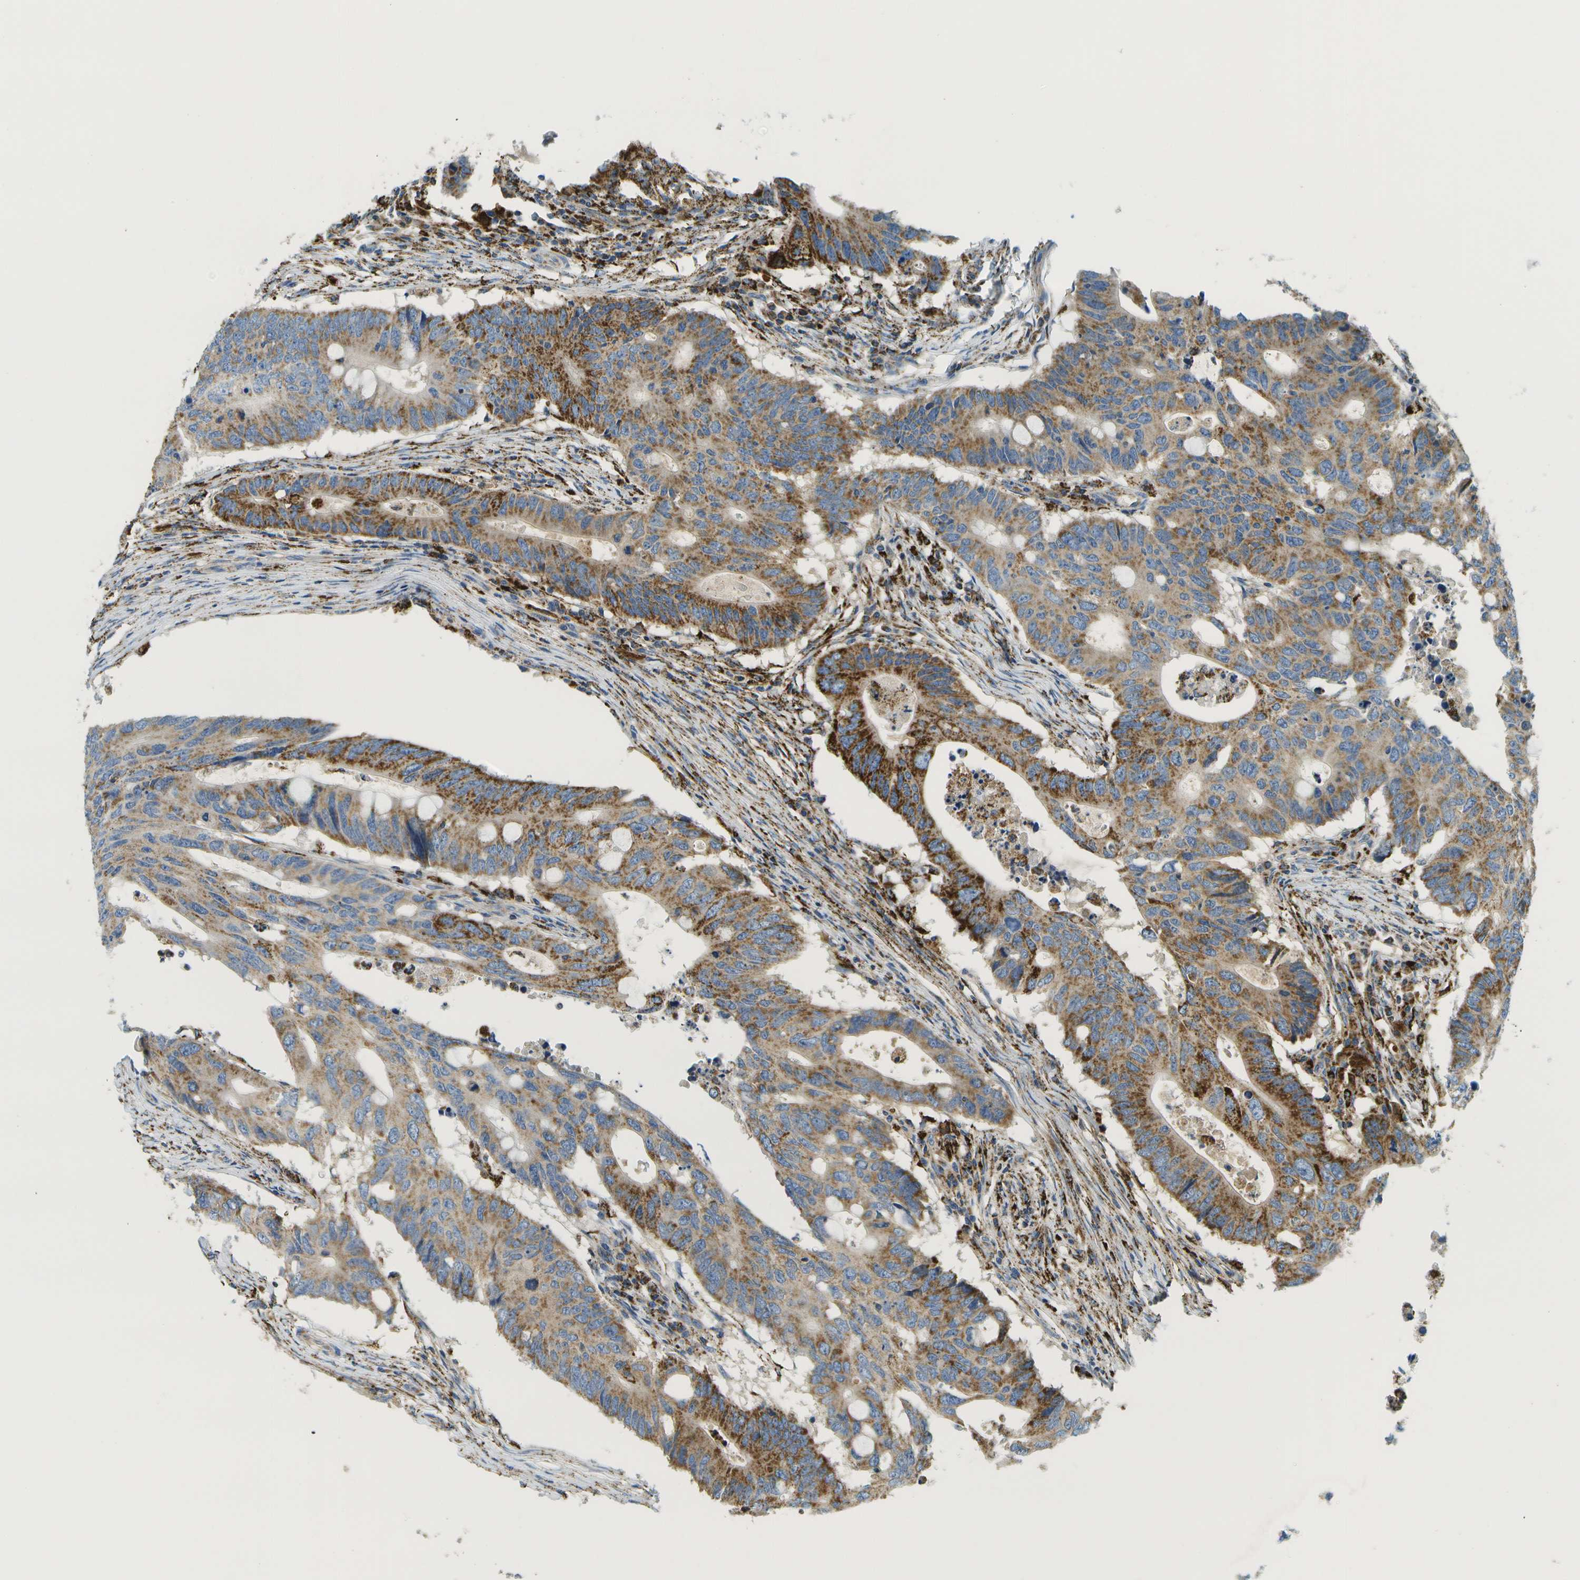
{"staining": {"intensity": "moderate", "quantity": ">75%", "location": "cytoplasmic/membranous"}, "tissue": "colorectal cancer", "cell_type": "Tumor cells", "image_type": "cancer", "snomed": [{"axis": "morphology", "description": "Adenocarcinoma, NOS"}, {"axis": "topography", "description": "Colon"}], "caption": "Adenocarcinoma (colorectal) tissue exhibits moderate cytoplasmic/membranous staining in approximately >75% of tumor cells, visualized by immunohistochemistry.", "gene": "HLCS", "patient": {"sex": "male", "age": 71}}